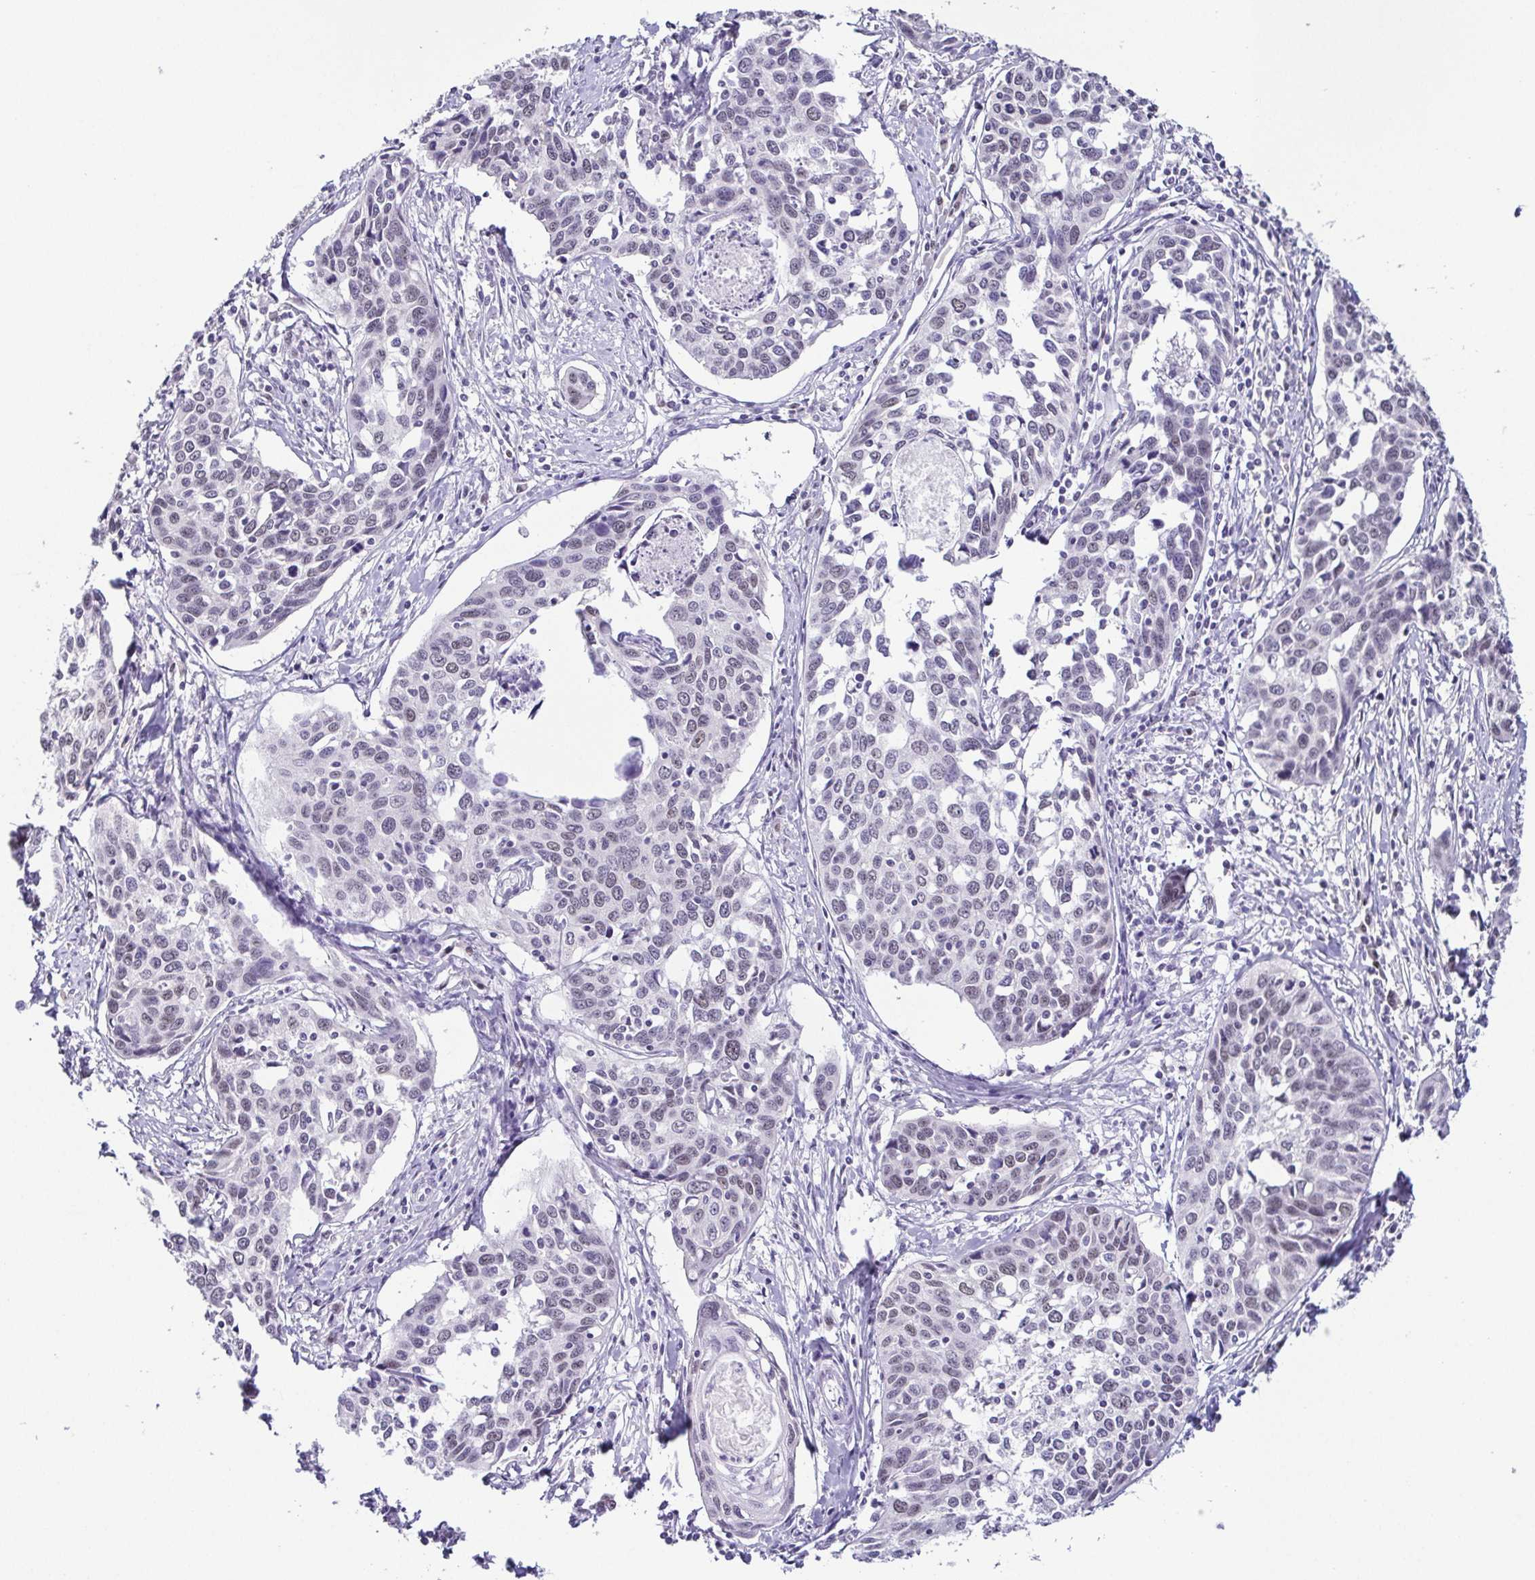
{"staining": {"intensity": "moderate", "quantity": "<25%", "location": "nuclear"}, "tissue": "cervical cancer", "cell_type": "Tumor cells", "image_type": "cancer", "snomed": [{"axis": "morphology", "description": "Squamous cell carcinoma, NOS"}, {"axis": "topography", "description": "Cervix"}], "caption": "Immunohistochemical staining of human squamous cell carcinoma (cervical) shows low levels of moderate nuclear protein staining in about <25% of tumor cells. (brown staining indicates protein expression, while blue staining denotes nuclei).", "gene": "TCF3", "patient": {"sex": "female", "age": 31}}